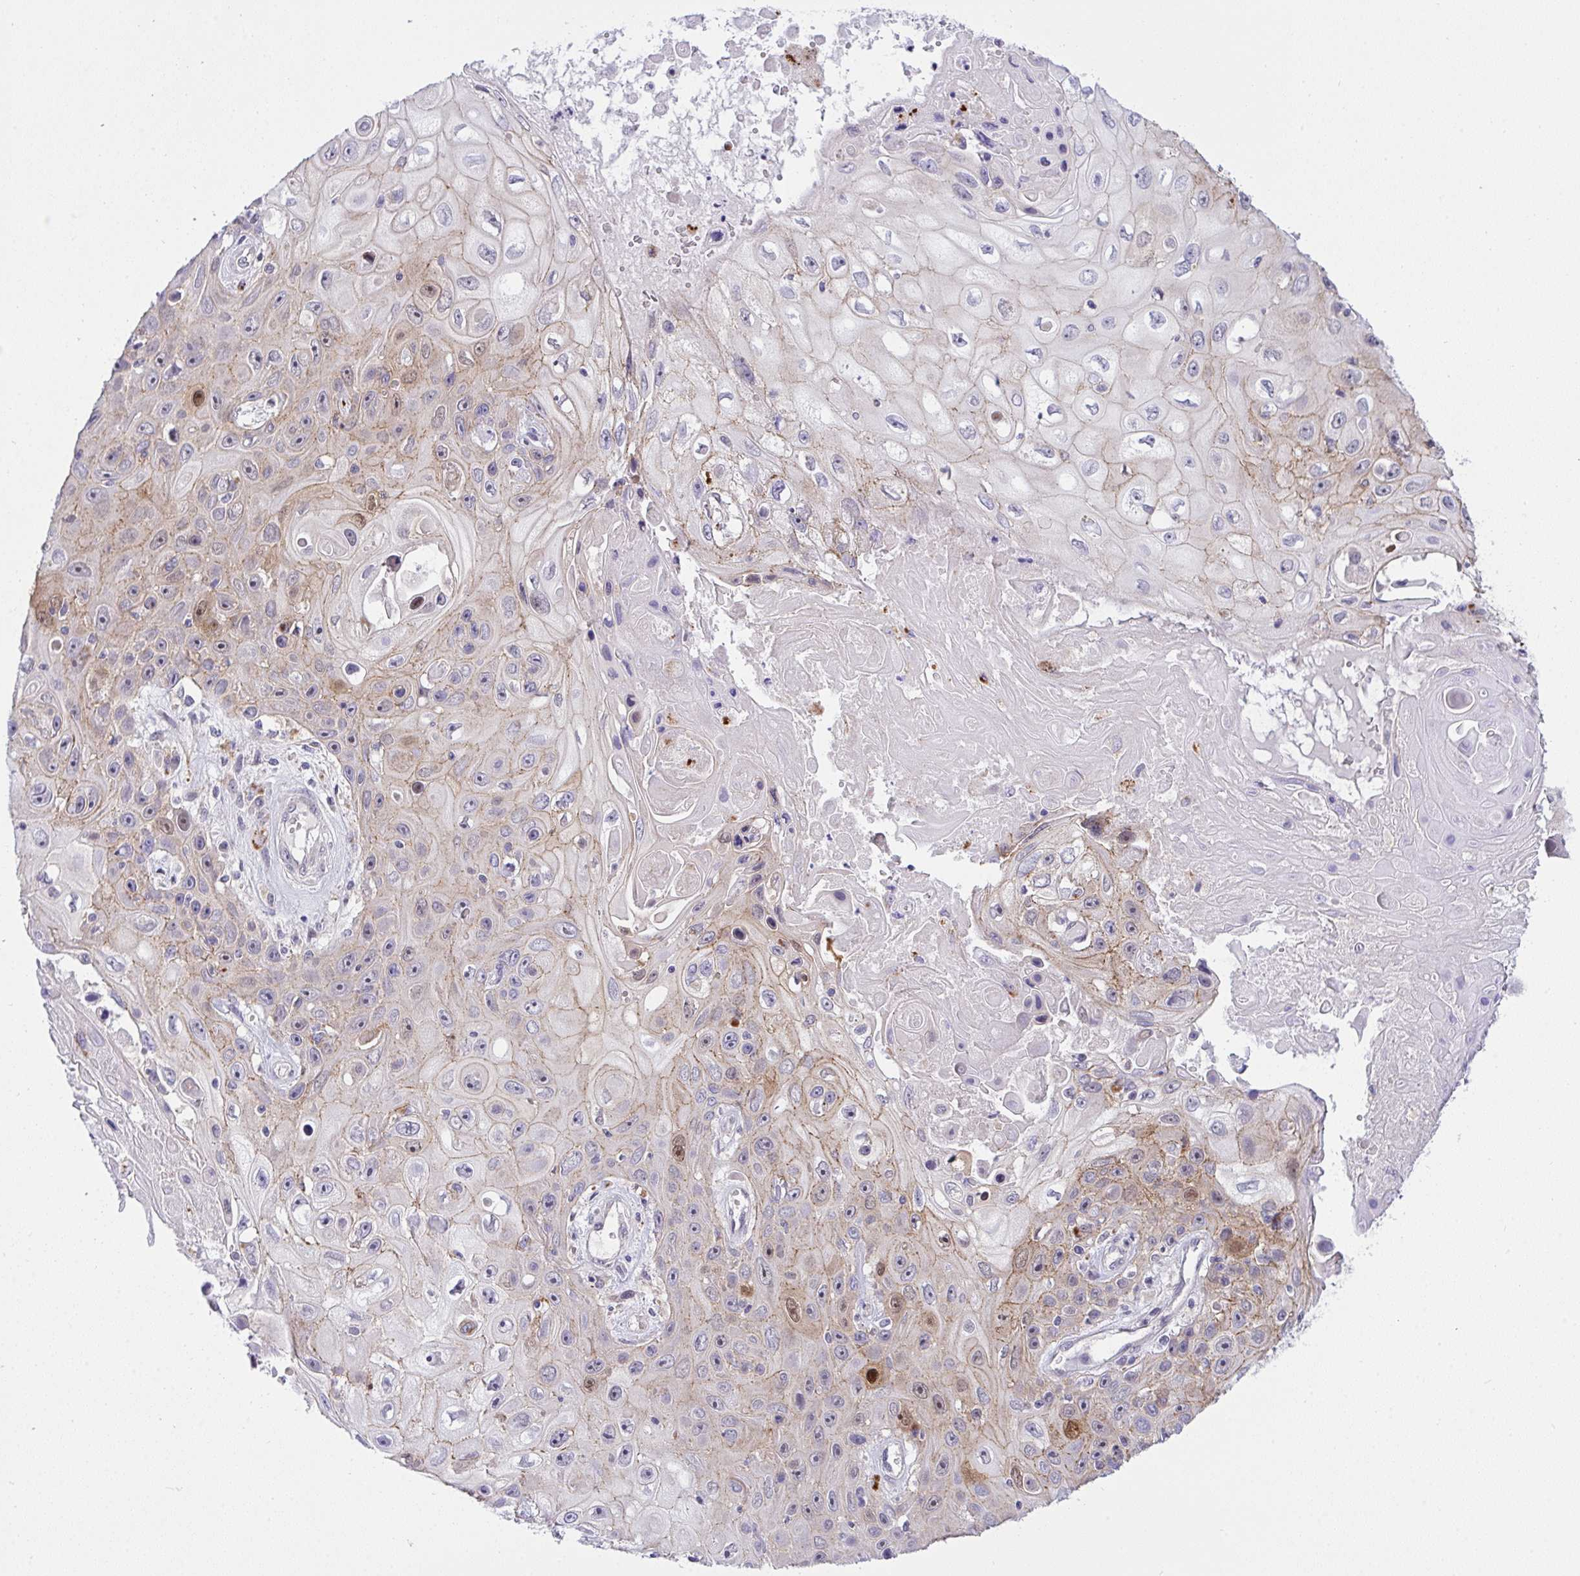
{"staining": {"intensity": "weak", "quantity": "<25%", "location": "cytoplasmic/membranous"}, "tissue": "skin cancer", "cell_type": "Tumor cells", "image_type": "cancer", "snomed": [{"axis": "morphology", "description": "Squamous cell carcinoma, NOS"}, {"axis": "topography", "description": "Skin"}], "caption": "IHC histopathology image of human skin squamous cell carcinoma stained for a protein (brown), which shows no expression in tumor cells.", "gene": "HOXD12", "patient": {"sex": "male", "age": 82}}